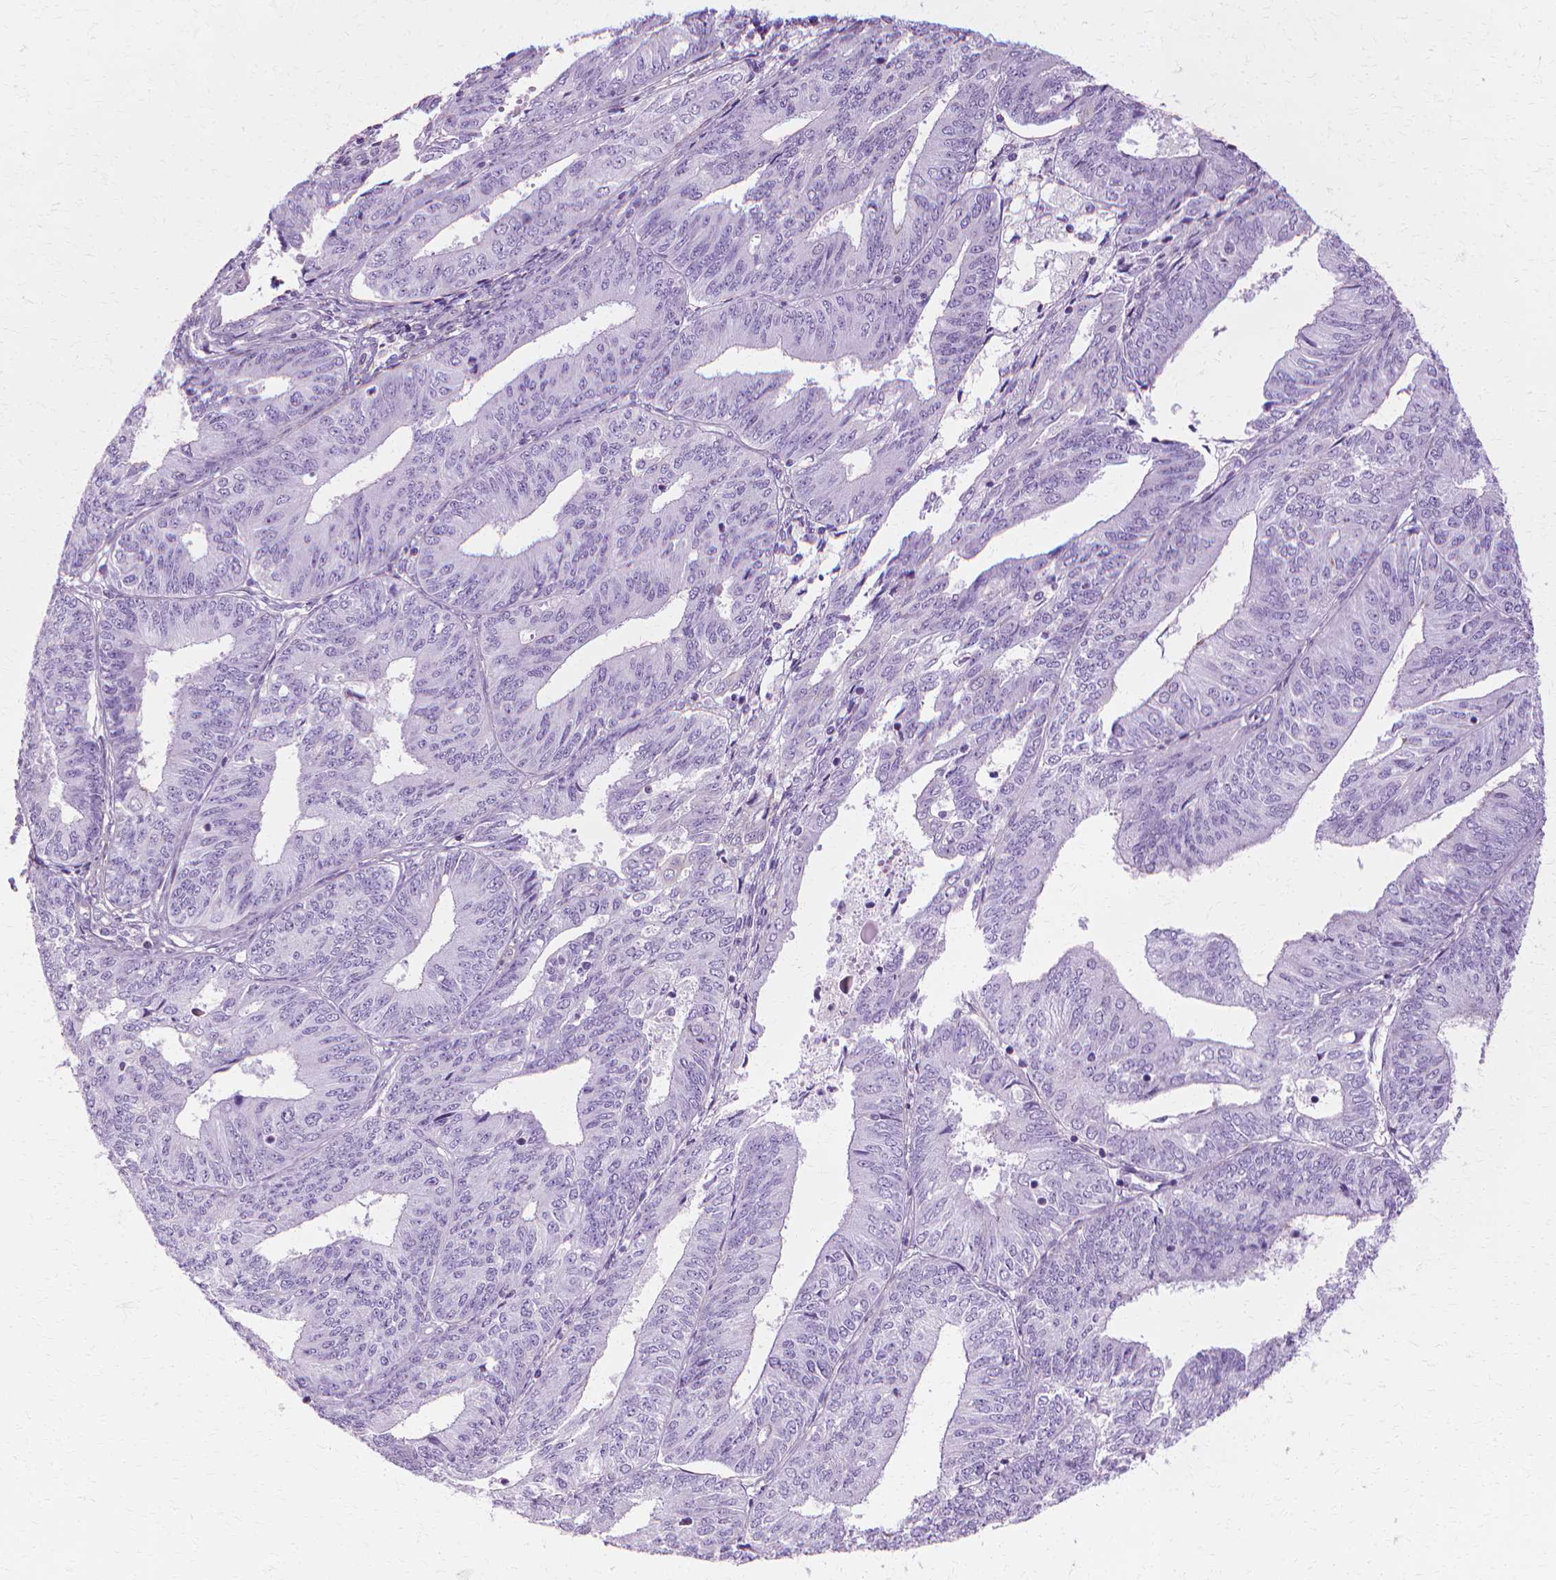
{"staining": {"intensity": "negative", "quantity": "none", "location": "none"}, "tissue": "endometrial cancer", "cell_type": "Tumor cells", "image_type": "cancer", "snomed": [{"axis": "morphology", "description": "Adenocarcinoma, NOS"}, {"axis": "topography", "description": "Endometrium"}], "caption": "High power microscopy micrograph of an immunohistochemistry image of adenocarcinoma (endometrial), revealing no significant expression in tumor cells. Brightfield microscopy of IHC stained with DAB (brown) and hematoxylin (blue), captured at high magnification.", "gene": "CFAP157", "patient": {"sex": "female", "age": 58}}